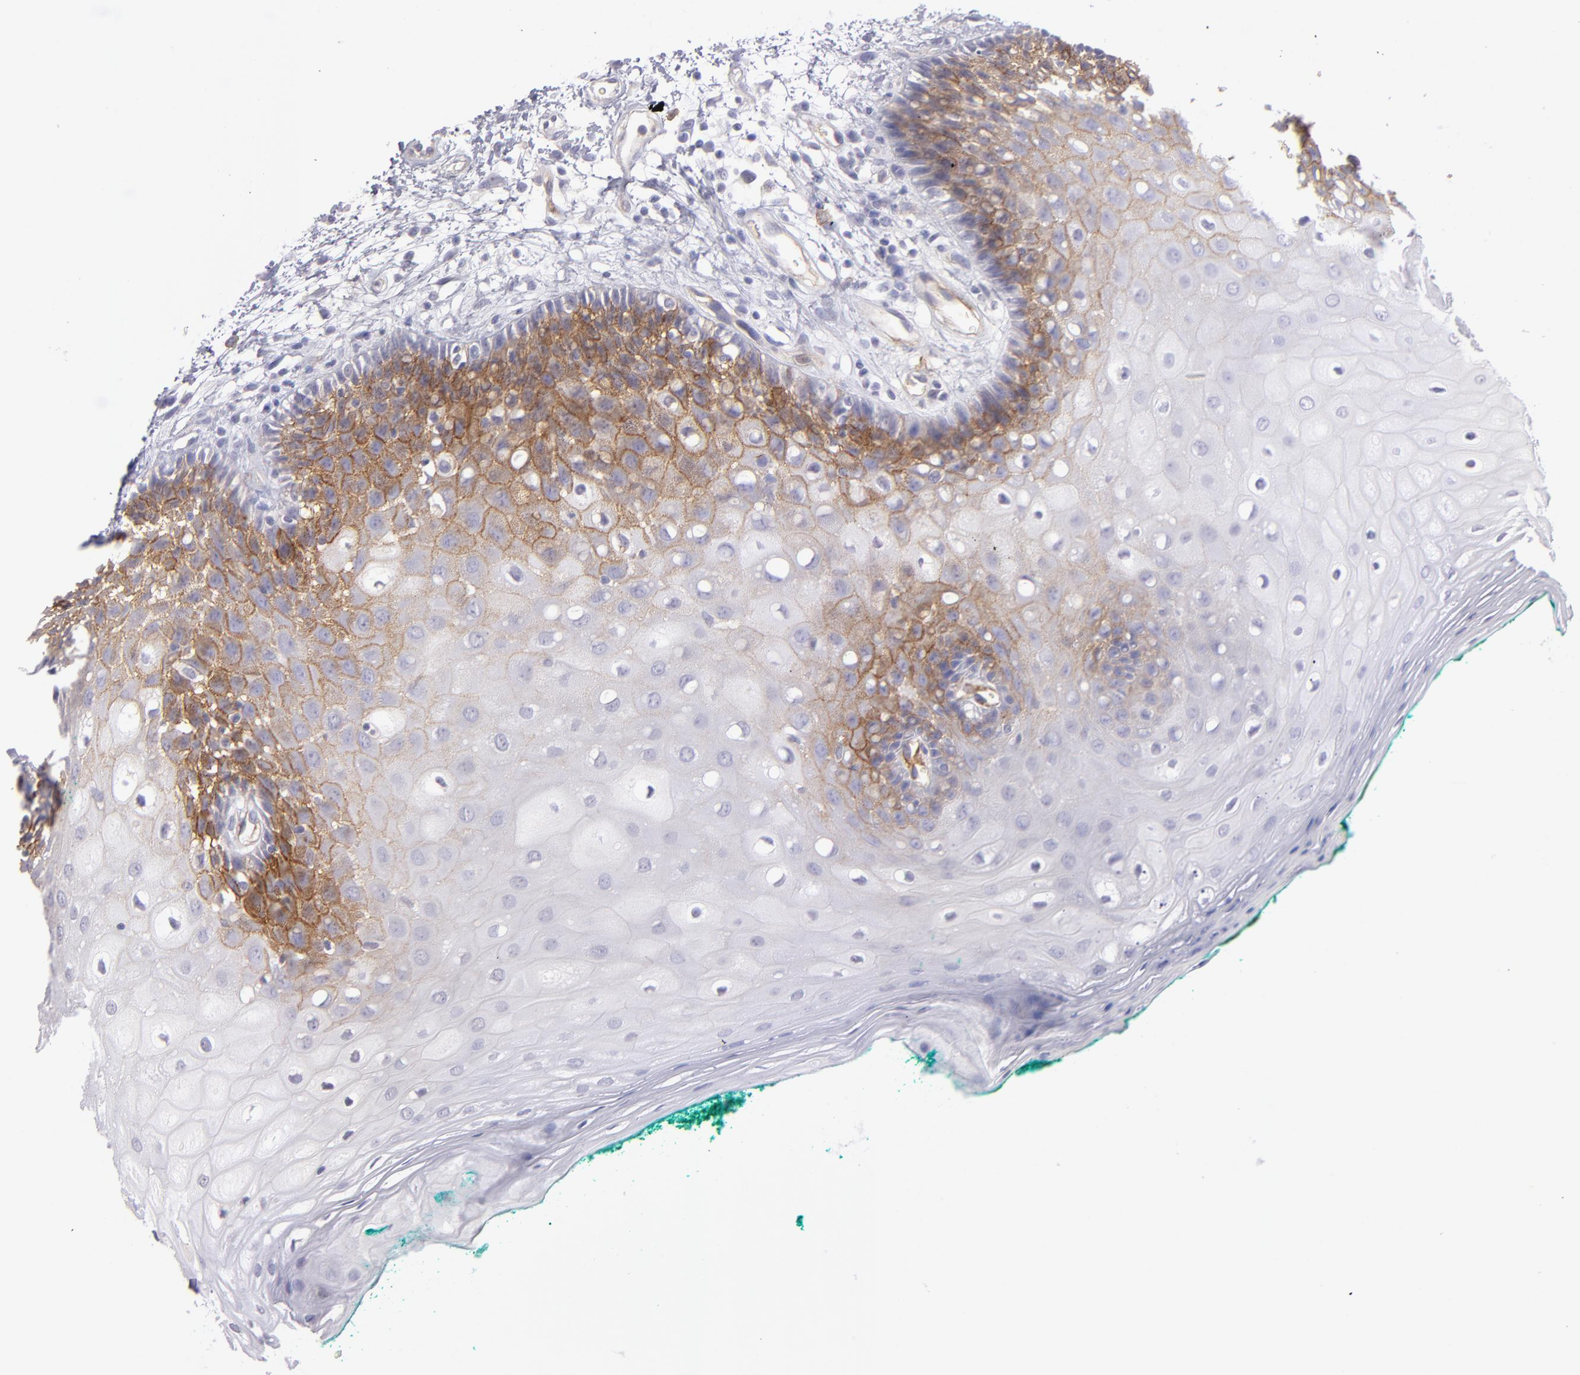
{"staining": {"intensity": "moderate", "quantity": "25%-75%", "location": "cytoplasmic/membranous"}, "tissue": "oral mucosa", "cell_type": "Squamous epithelial cells", "image_type": "normal", "snomed": [{"axis": "morphology", "description": "Normal tissue, NOS"}, {"axis": "morphology", "description": "Squamous cell carcinoma, NOS"}, {"axis": "topography", "description": "Skeletal muscle"}, {"axis": "topography", "description": "Oral tissue"}, {"axis": "topography", "description": "Head-Neck"}], "caption": "The micrograph exhibits immunohistochemical staining of normal oral mucosa. There is moderate cytoplasmic/membranous expression is present in approximately 25%-75% of squamous epithelial cells. (Brightfield microscopy of DAB IHC at high magnification).", "gene": "THBD", "patient": {"sex": "female", "age": 84}}